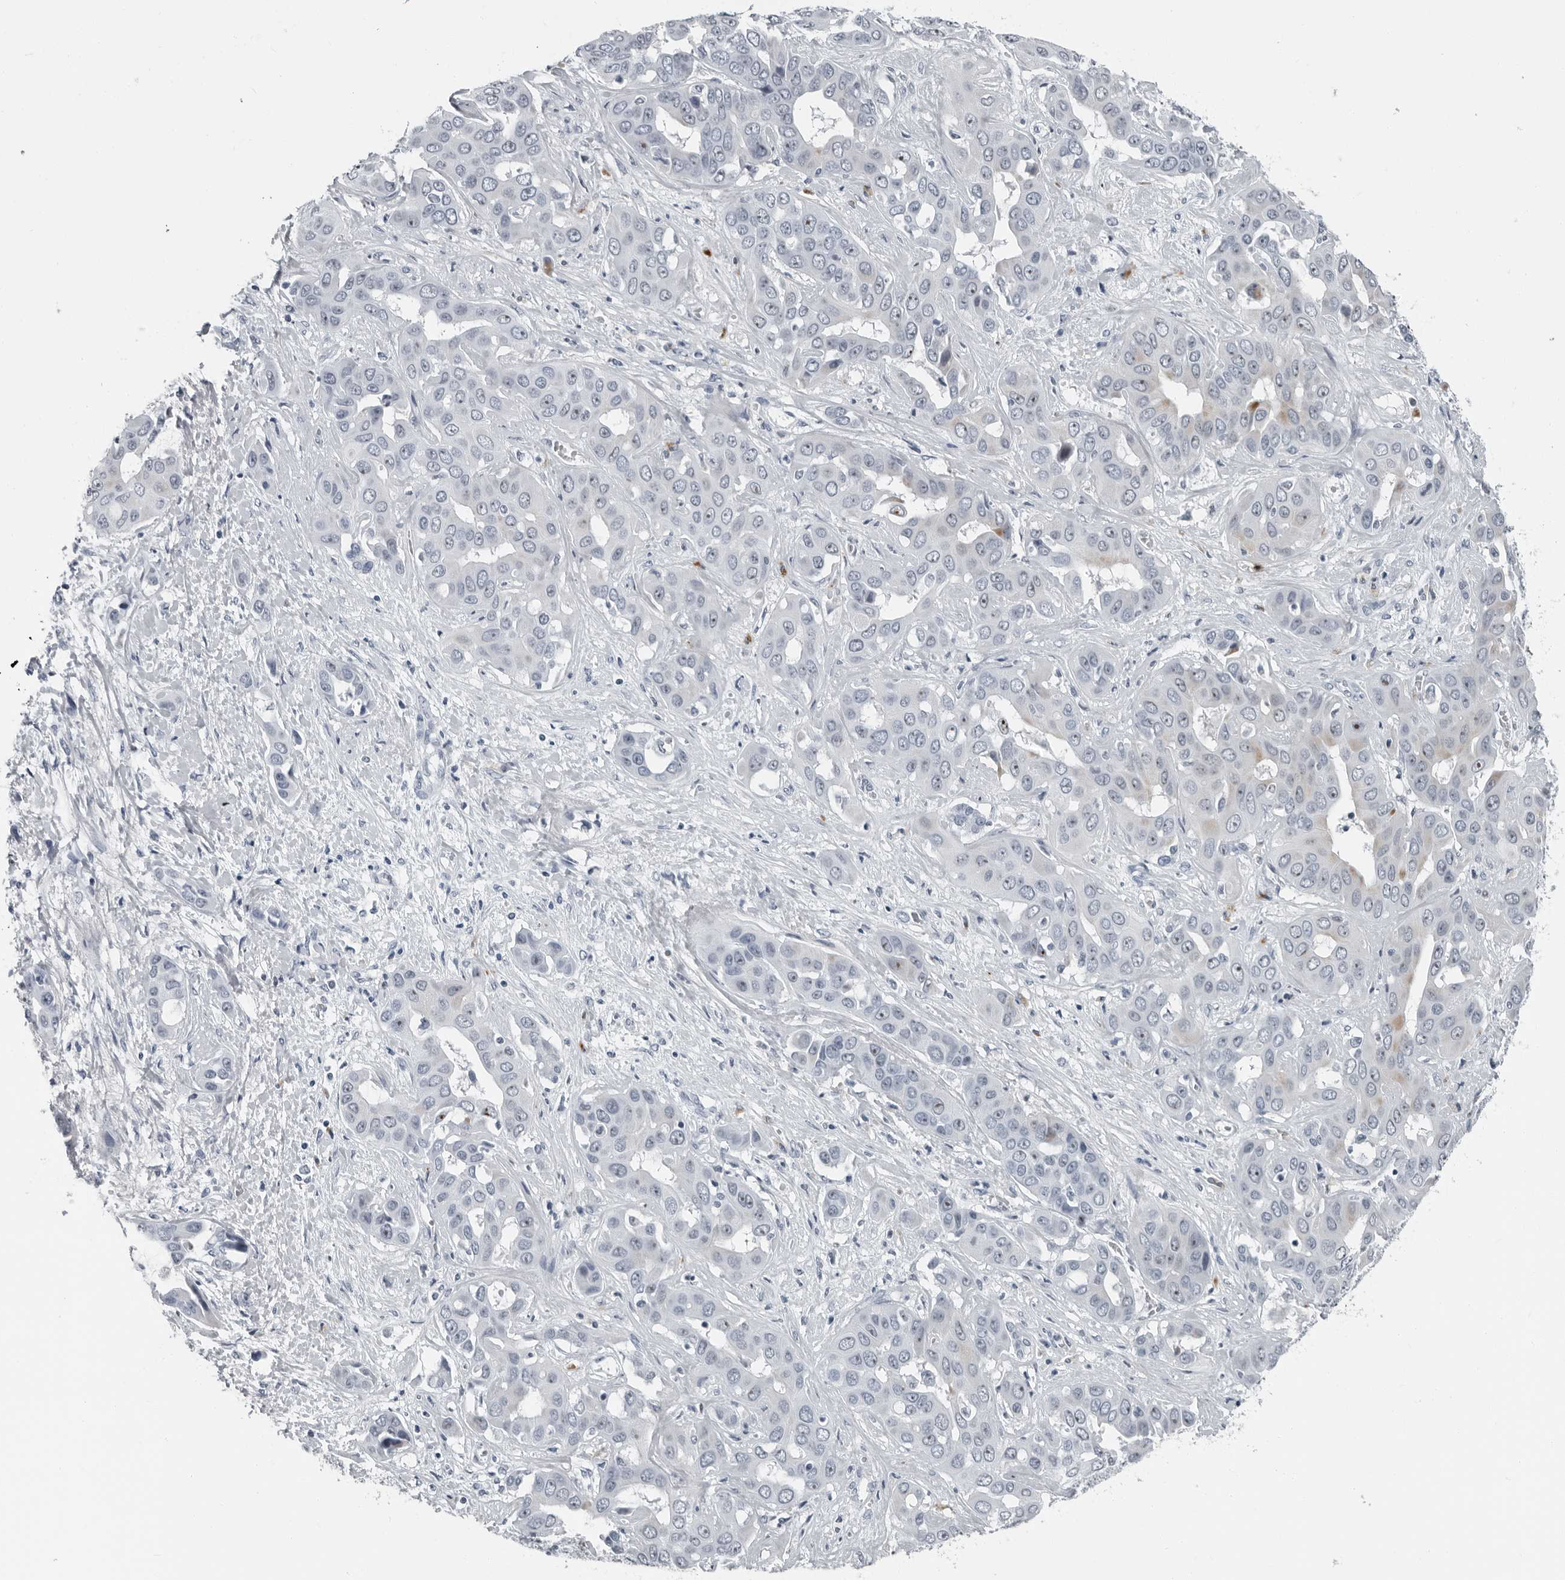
{"staining": {"intensity": "moderate", "quantity": "25%-75%", "location": "nuclear"}, "tissue": "liver cancer", "cell_type": "Tumor cells", "image_type": "cancer", "snomed": [{"axis": "morphology", "description": "Cholangiocarcinoma"}, {"axis": "topography", "description": "Liver"}], "caption": "High-magnification brightfield microscopy of liver cancer stained with DAB (brown) and counterstained with hematoxylin (blue). tumor cells exhibit moderate nuclear staining is seen in approximately25%-75% of cells.", "gene": "PDCD11", "patient": {"sex": "female", "age": 52}}